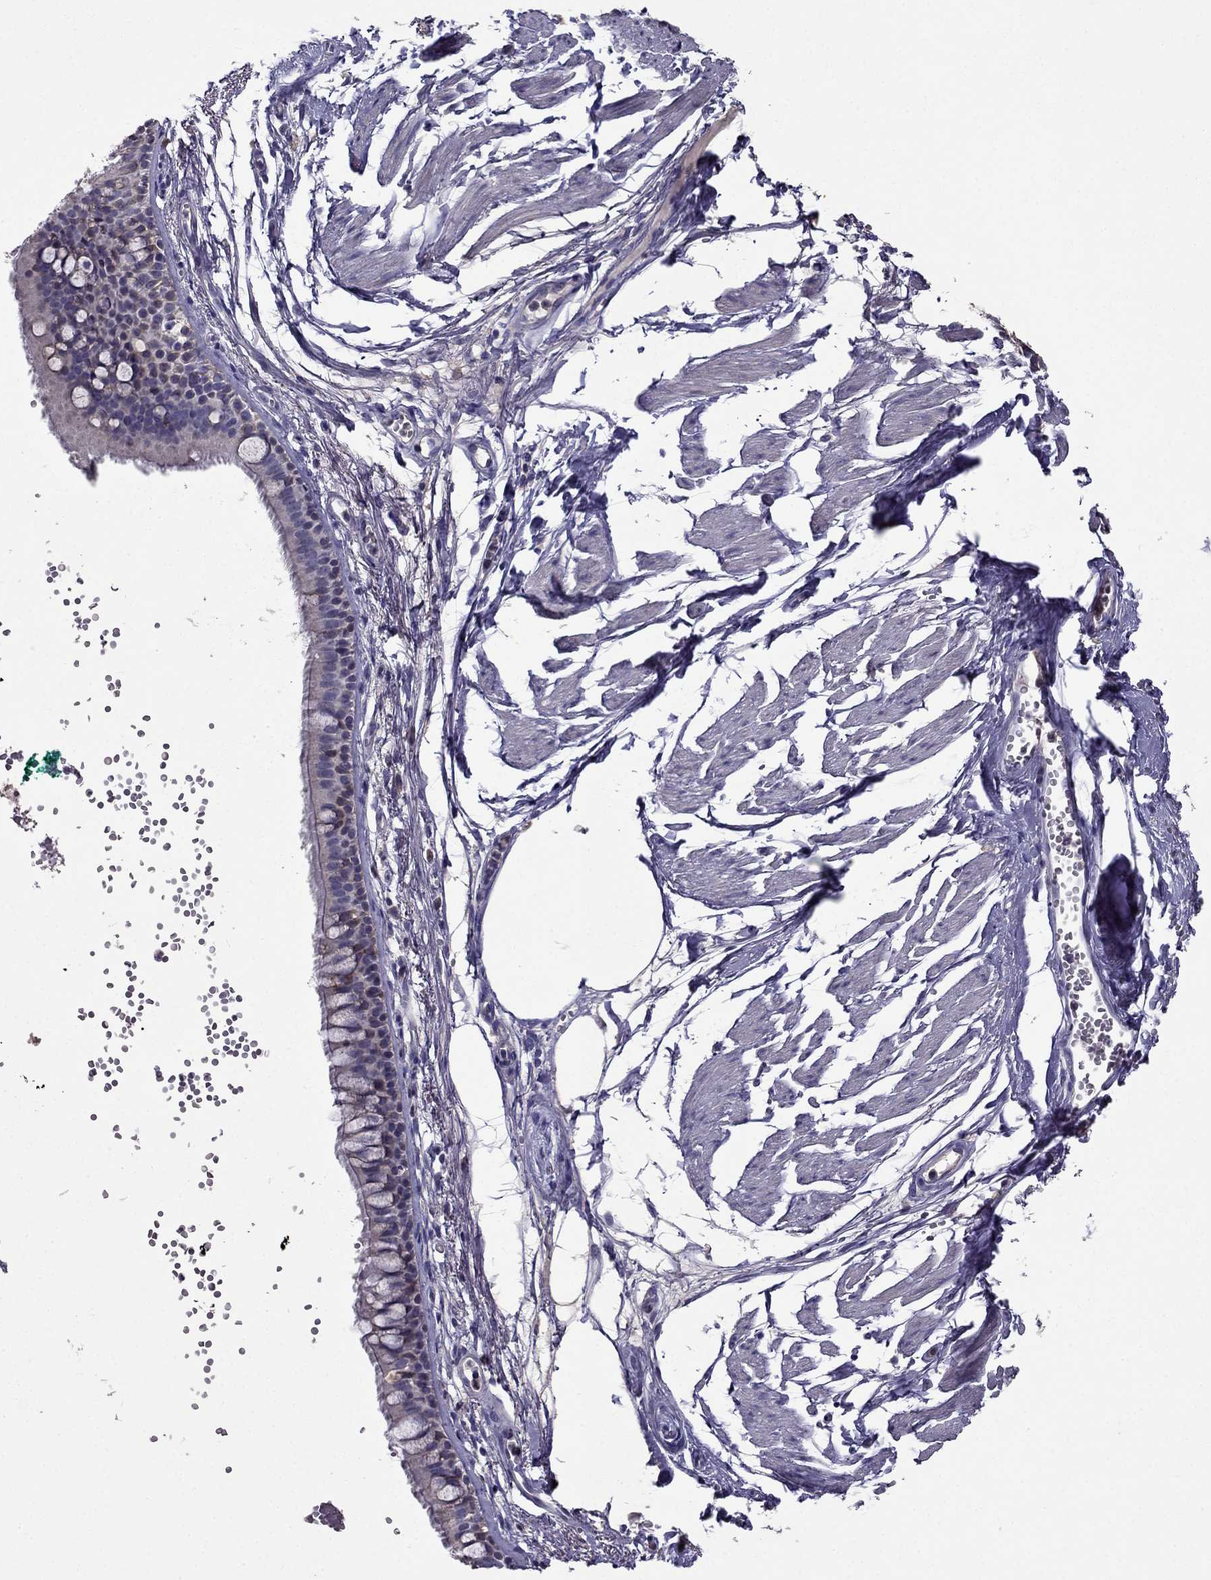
{"staining": {"intensity": "negative", "quantity": "none", "location": "none"}, "tissue": "soft tissue", "cell_type": "Fibroblasts", "image_type": "normal", "snomed": [{"axis": "morphology", "description": "Normal tissue, NOS"}, {"axis": "morphology", "description": "Squamous cell carcinoma, NOS"}, {"axis": "topography", "description": "Cartilage tissue"}, {"axis": "topography", "description": "Lung"}], "caption": "Micrograph shows no protein staining in fibroblasts of benign soft tissue.", "gene": "CDH9", "patient": {"sex": "male", "age": 66}}